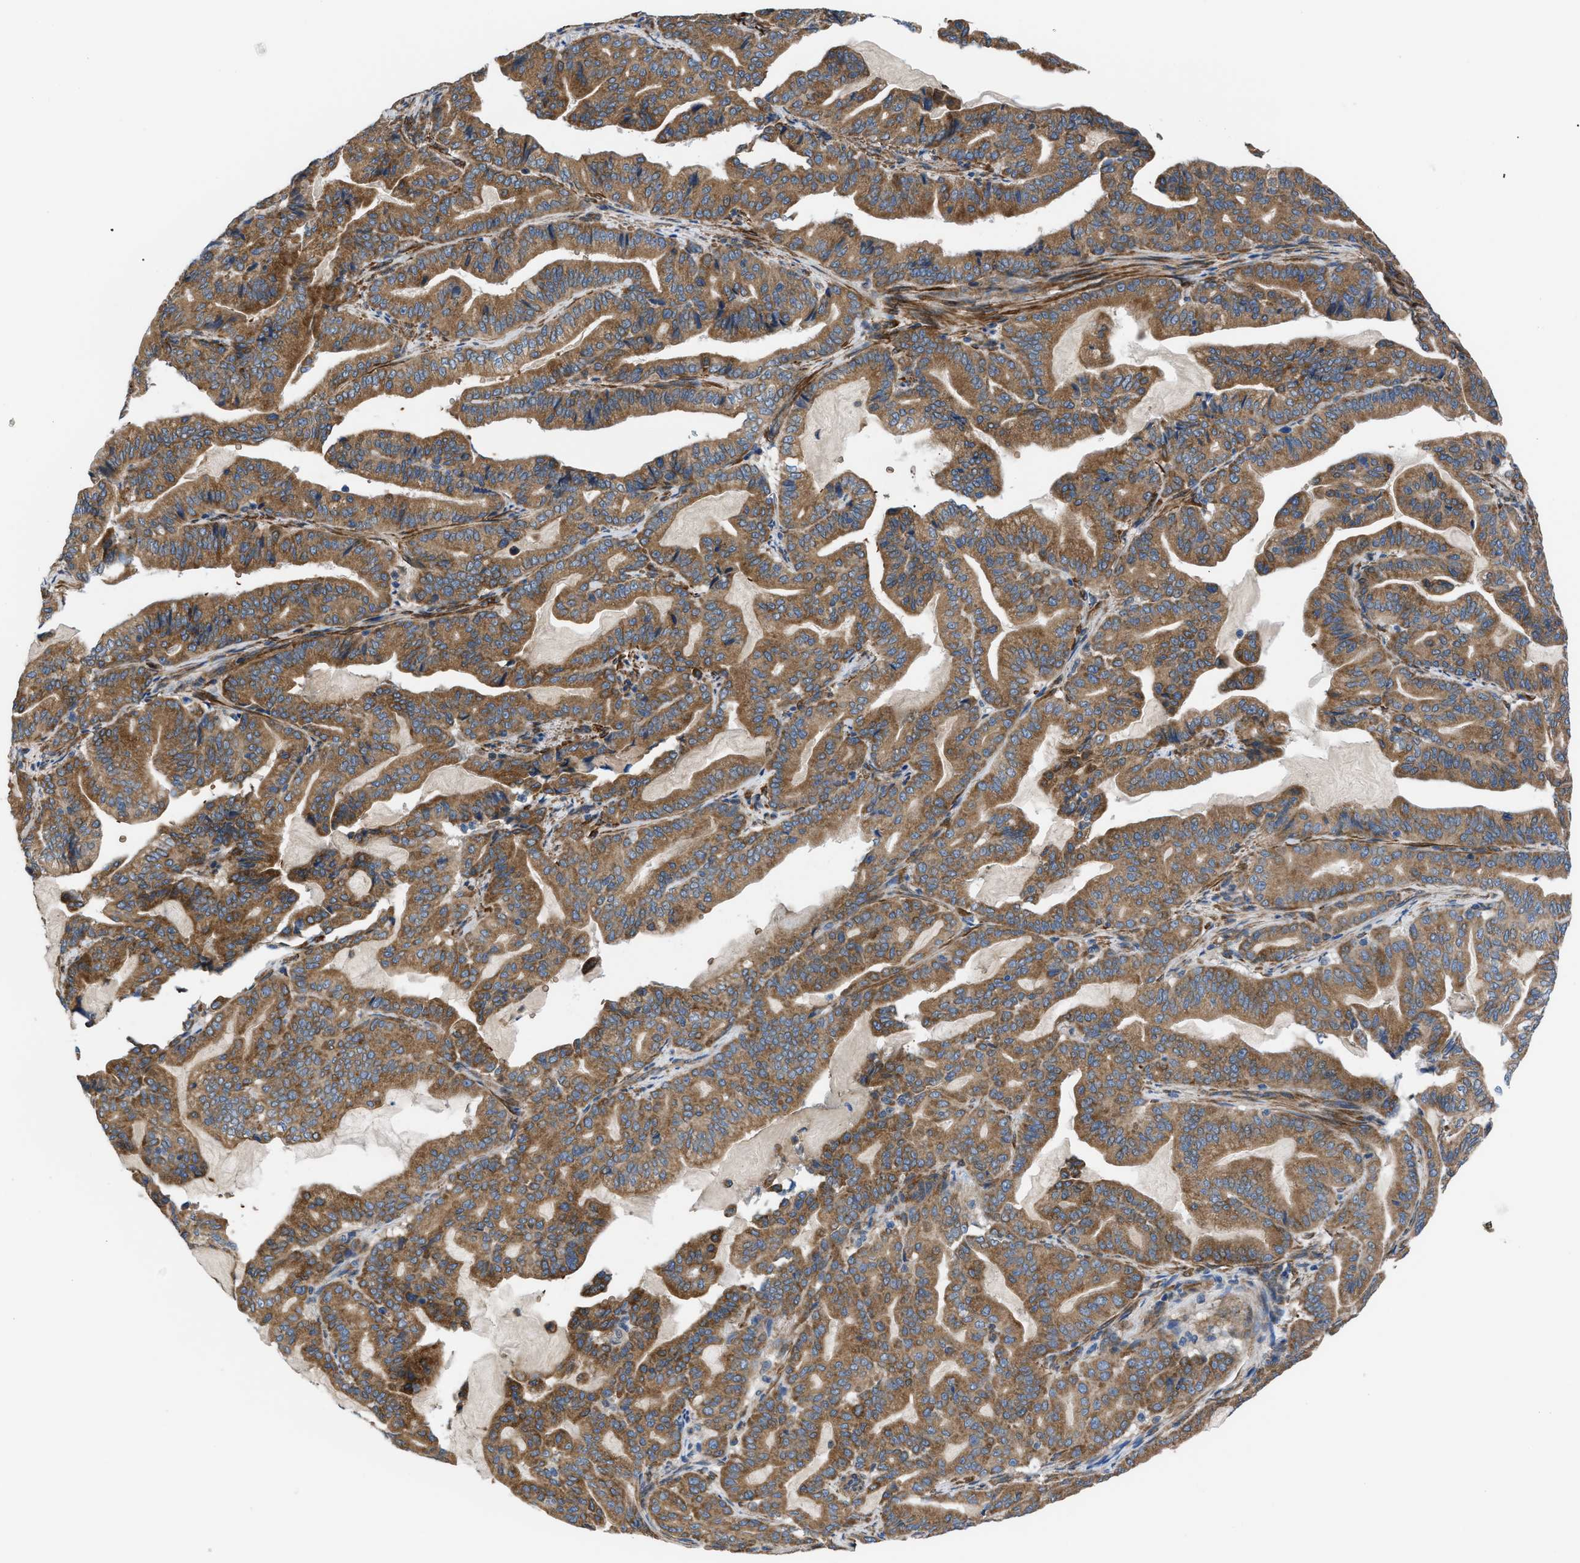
{"staining": {"intensity": "moderate", "quantity": ">75%", "location": "cytoplasmic/membranous"}, "tissue": "pancreatic cancer", "cell_type": "Tumor cells", "image_type": "cancer", "snomed": [{"axis": "morphology", "description": "Adenocarcinoma, NOS"}, {"axis": "topography", "description": "Pancreas"}], "caption": "This micrograph displays immunohistochemistry staining of human adenocarcinoma (pancreatic), with medium moderate cytoplasmic/membranous staining in approximately >75% of tumor cells.", "gene": "MYO10", "patient": {"sex": "male", "age": 63}}